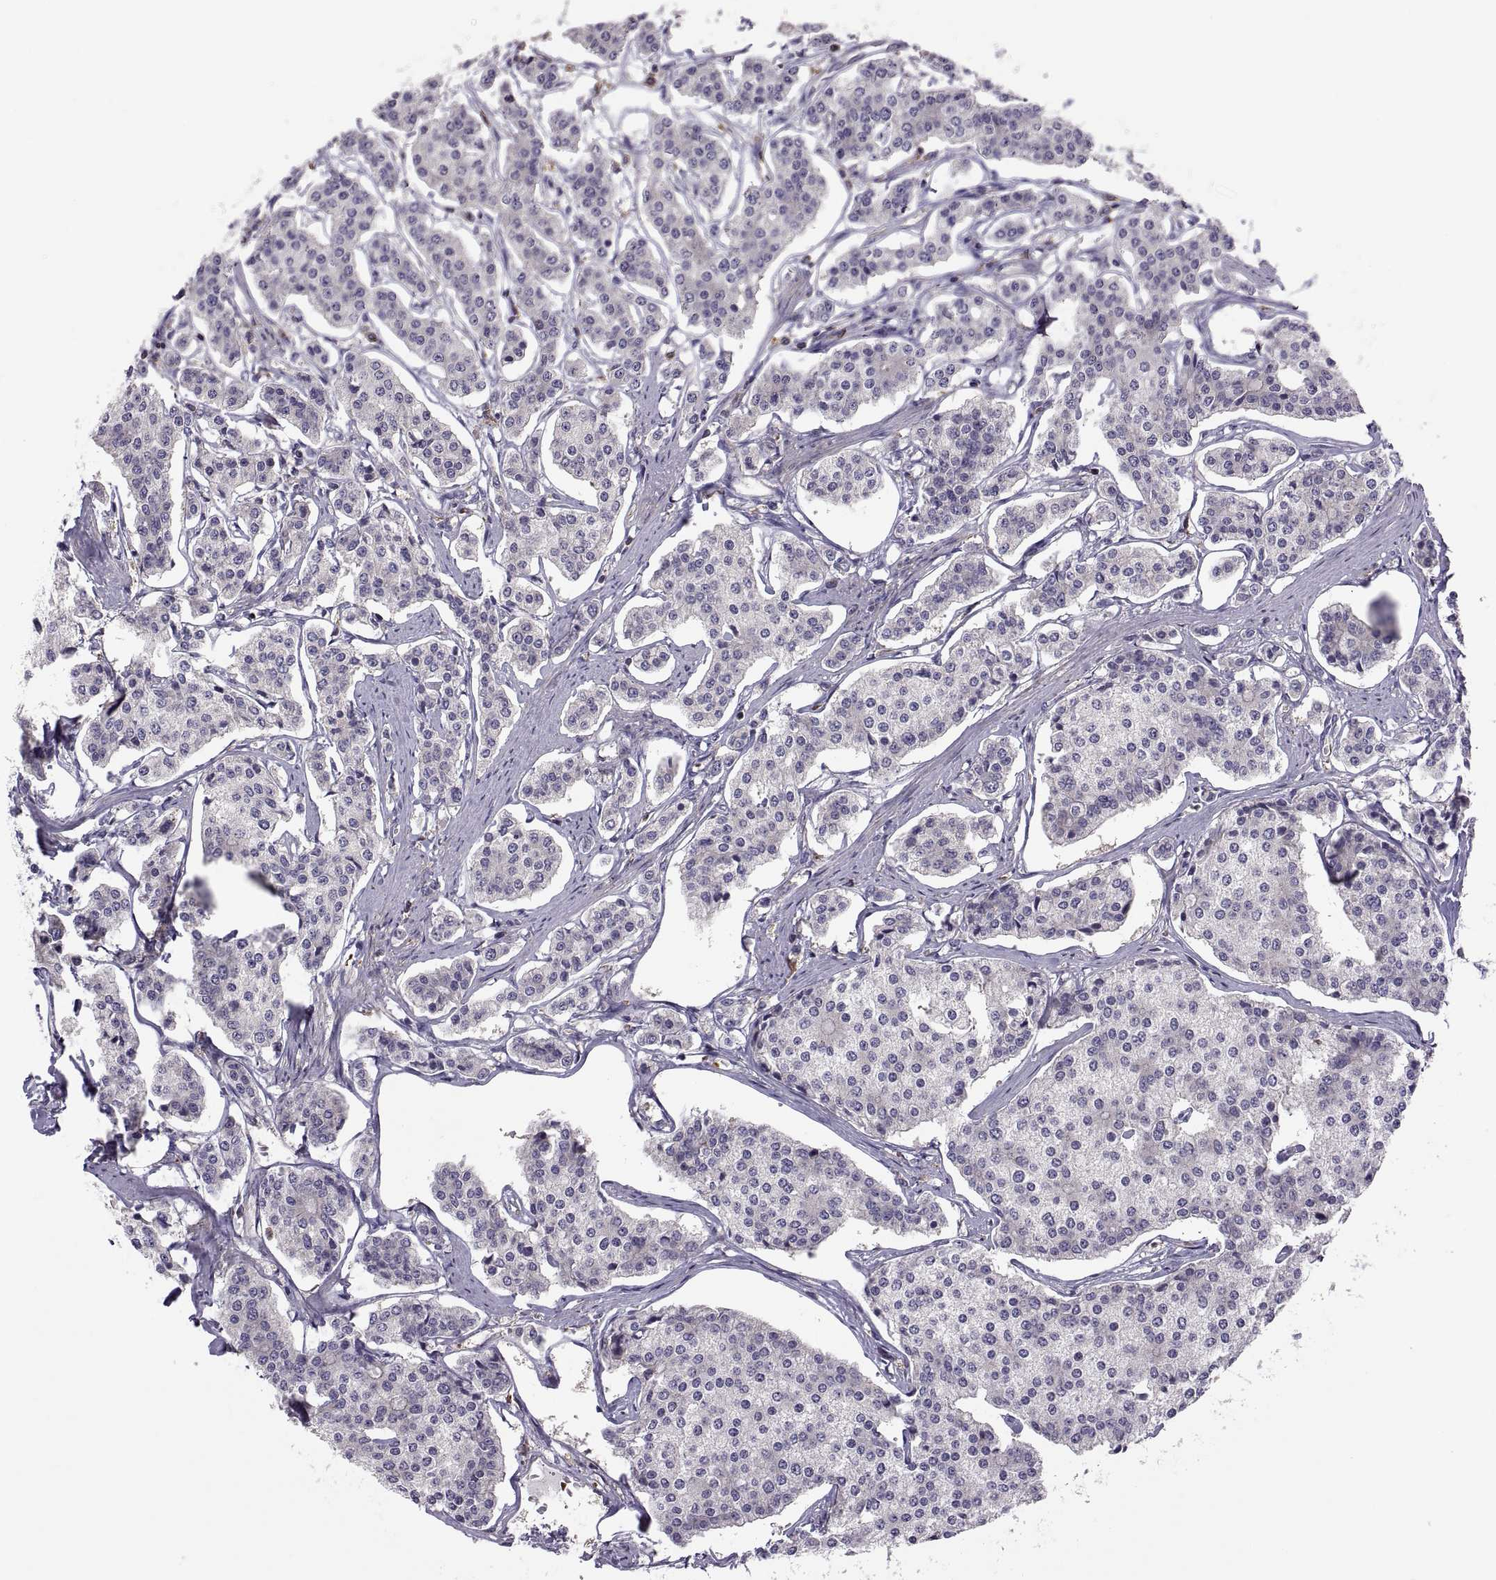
{"staining": {"intensity": "negative", "quantity": "none", "location": "none"}, "tissue": "carcinoid", "cell_type": "Tumor cells", "image_type": "cancer", "snomed": [{"axis": "morphology", "description": "Carcinoid, malignant, NOS"}, {"axis": "topography", "description": "Small intestine"}], "caption": "A photomicrograph of carcinoid stained for a protein demonstrates no brown staining in tumor cells.", "gene": "SPATA32", "patient": {"sex": "female", "age": 65}}